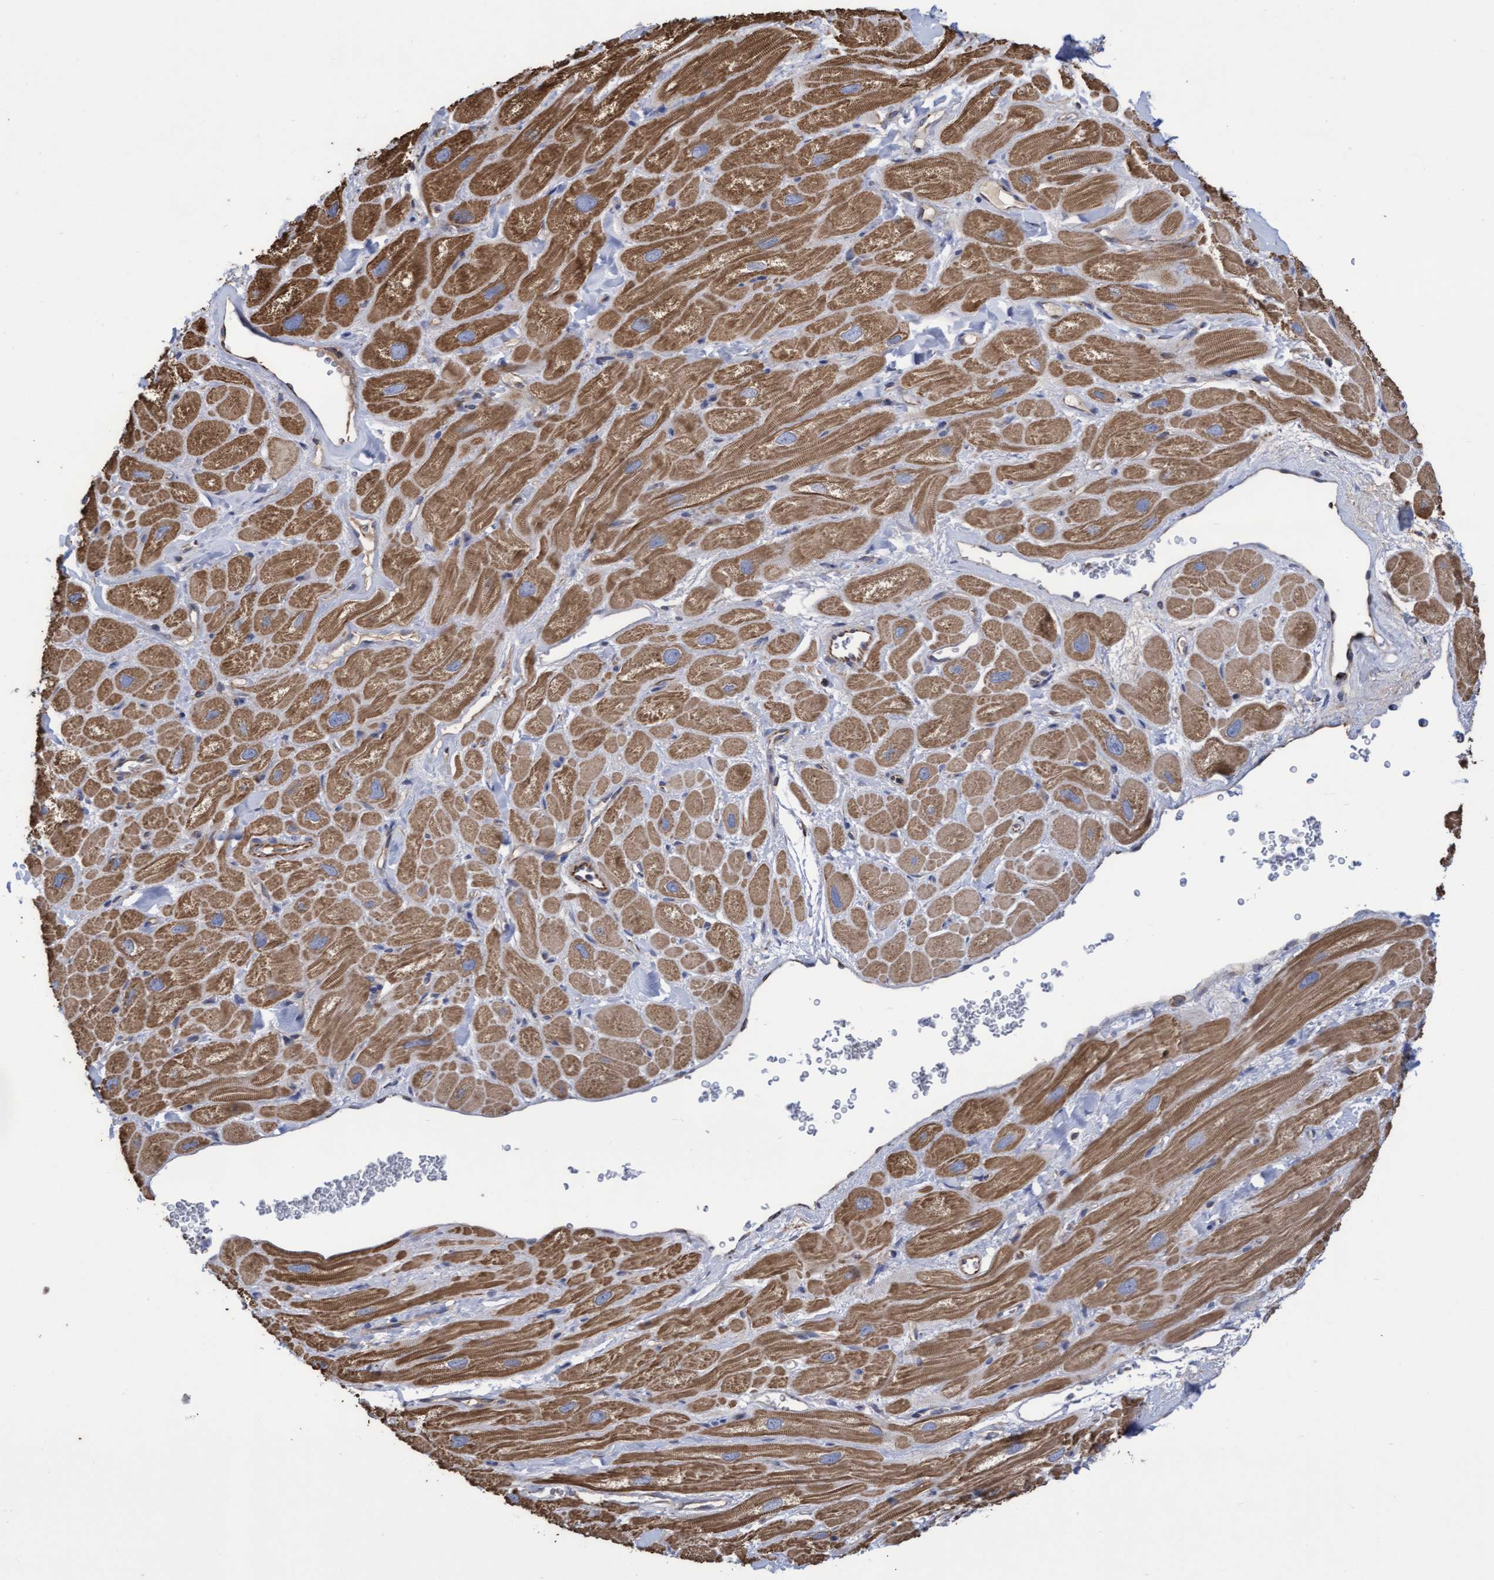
{"staining": {"intensity": "moderate", "quantity": ">75%", "location": "cytoplasmic/membranous"}, "tissue": "heart muscle", "cell_type": "Cardiomyocytes", "image_type": "normal", "snomed": [{"axis": "morphology", "description": "Normal tissue, NOS"}, {"axis": "topography", "description": "Heart"}], "caption": "A histopathology image of human heart muscle stained for a protein shows moderate cytoplasmic/membranous brown staining in cardiomyocytes. (DAB (3,3'-diaminobenzidine) = brown stain, brightfield microscopy at high magnification).", "gene": "COBL", "patient": {"sex": "male", "age": 49}}